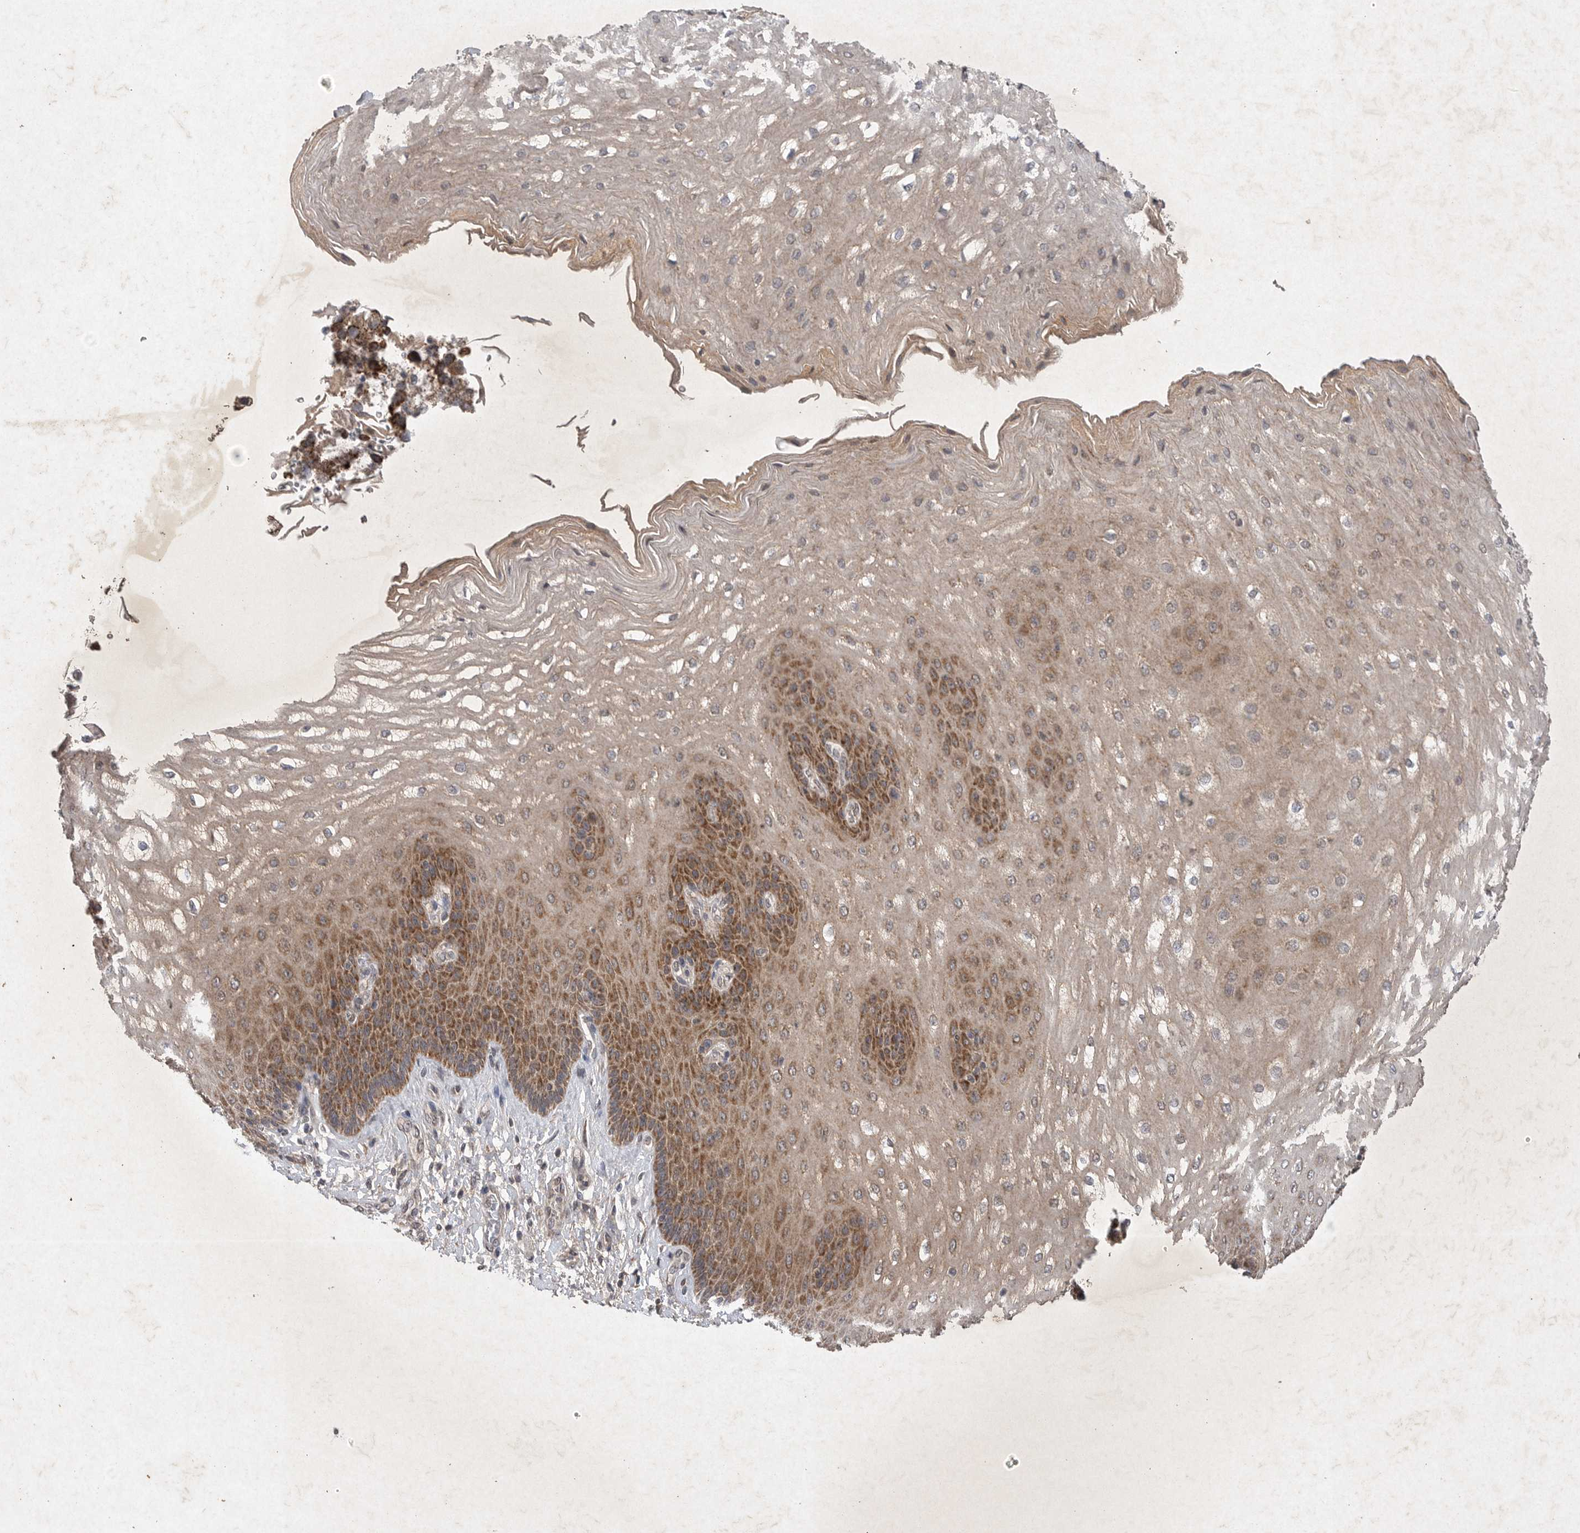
{"staining": {"intensity": "strong", "quantity": ">75%", "location": "cytoplasmic/membranous"}, "tissue": "esophagus", "cell_type": "Squamous epithelial cells", "image_type": "normal", "snomed": [{"axis": "morphology", "description": "Normal tissue, NOS"}, {"axis": "topography", "description": "Esophagus"}], "caption": "Benign esophagus was stained to show a protein in brown. There is high levels of strong cytoplasmic/membranous positivity in about >75% of squamous epithelial cells. Immunohistochemistry (ihc) stains the protein of interest in brown and the nuclei are stained blue.", "gene": "DDR1", "patient": {"sex": "male", "age": 54}}